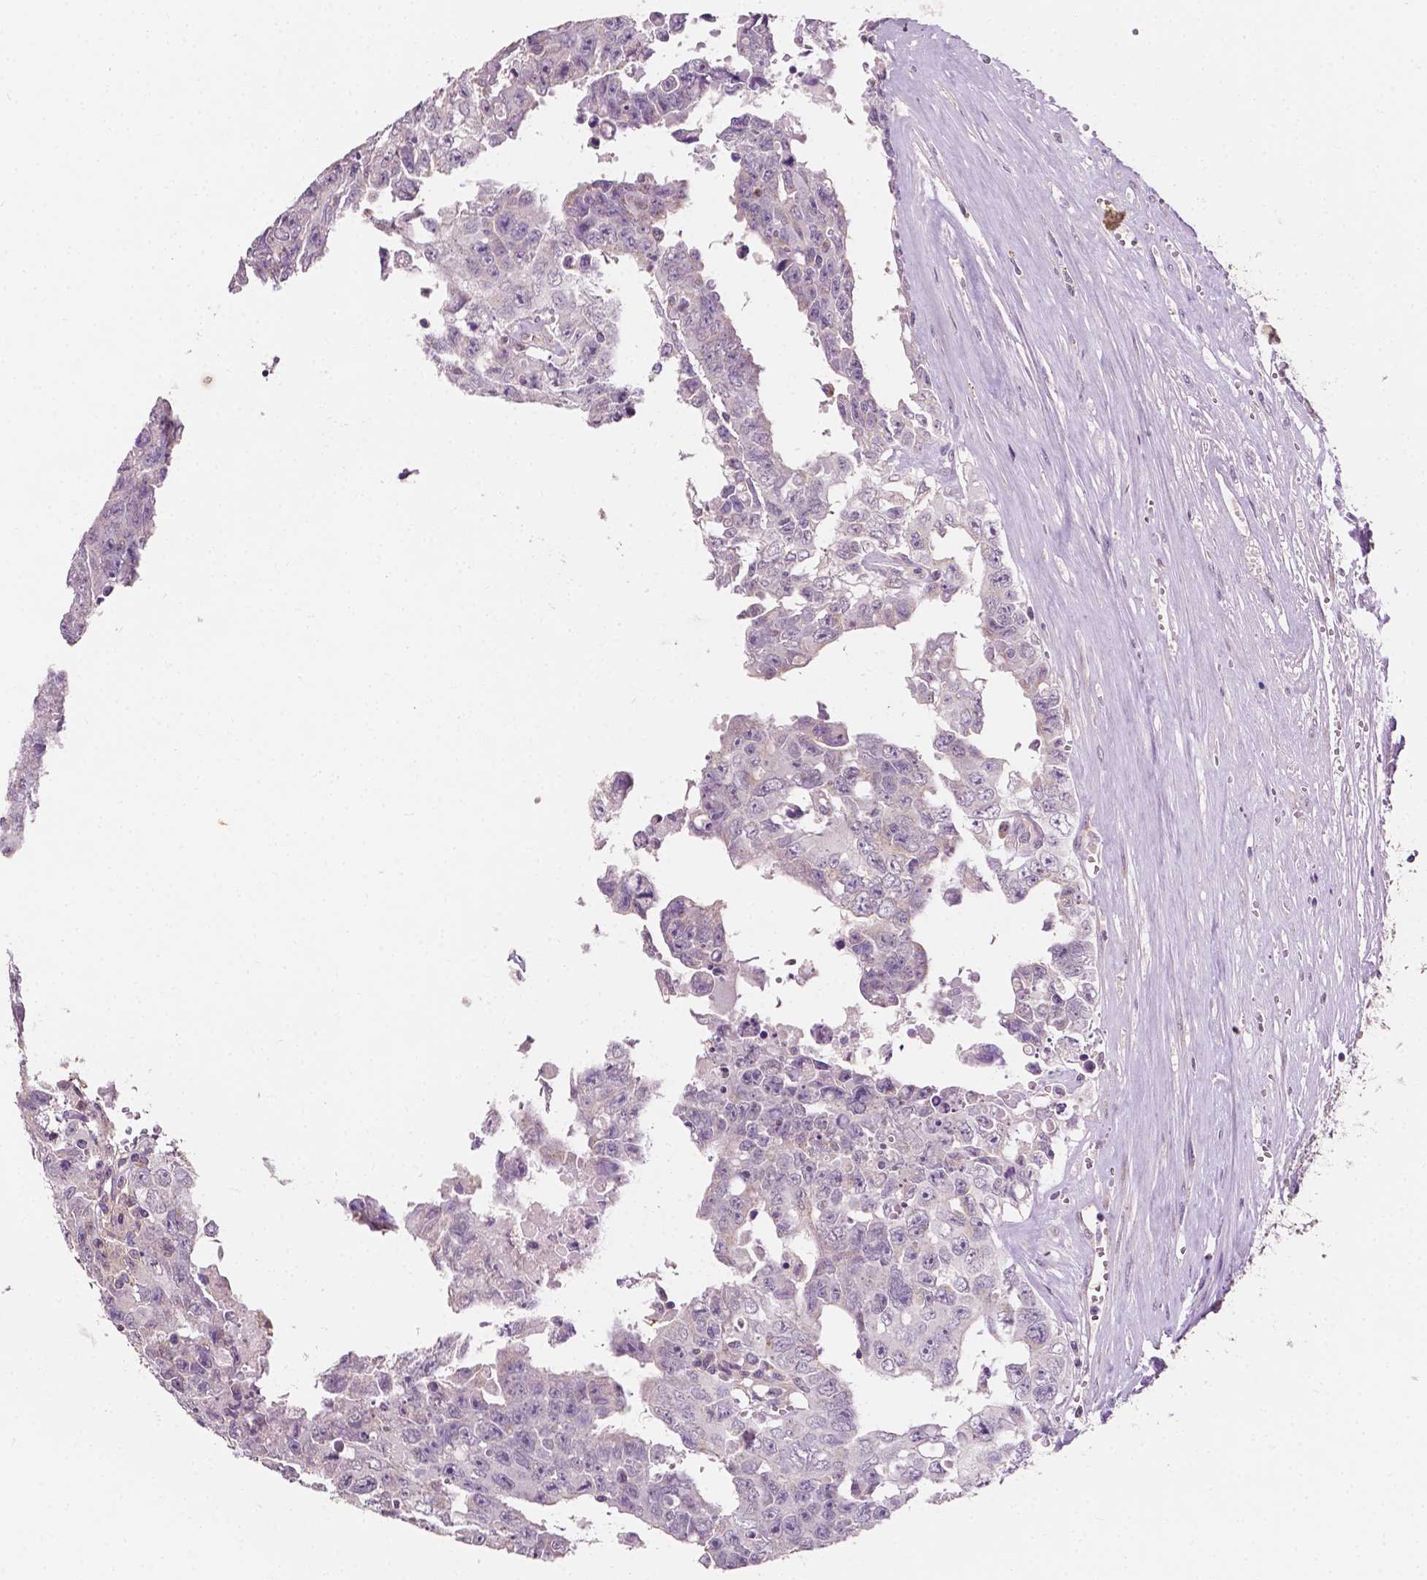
{"staining": {"intensity": "negative", "quantity": "none", "location": "none"}, "tissue": "testis cancer", "cell_type": "Tumor cells", "image_type": "cancer", "snomed": [{"axis": "morphology", "description": "Carcinoma, Embryonal, NOS"}, {"axis": "topography", "description": "Testis"}], "caption": "Human embryonal carcinoma (testis) stained for a protein using immunohistochemistry (IHC) demonstrates no expression in tumor cells.", "gene": "EBAG9", "patient": {"sex": "male", "age": 24}}